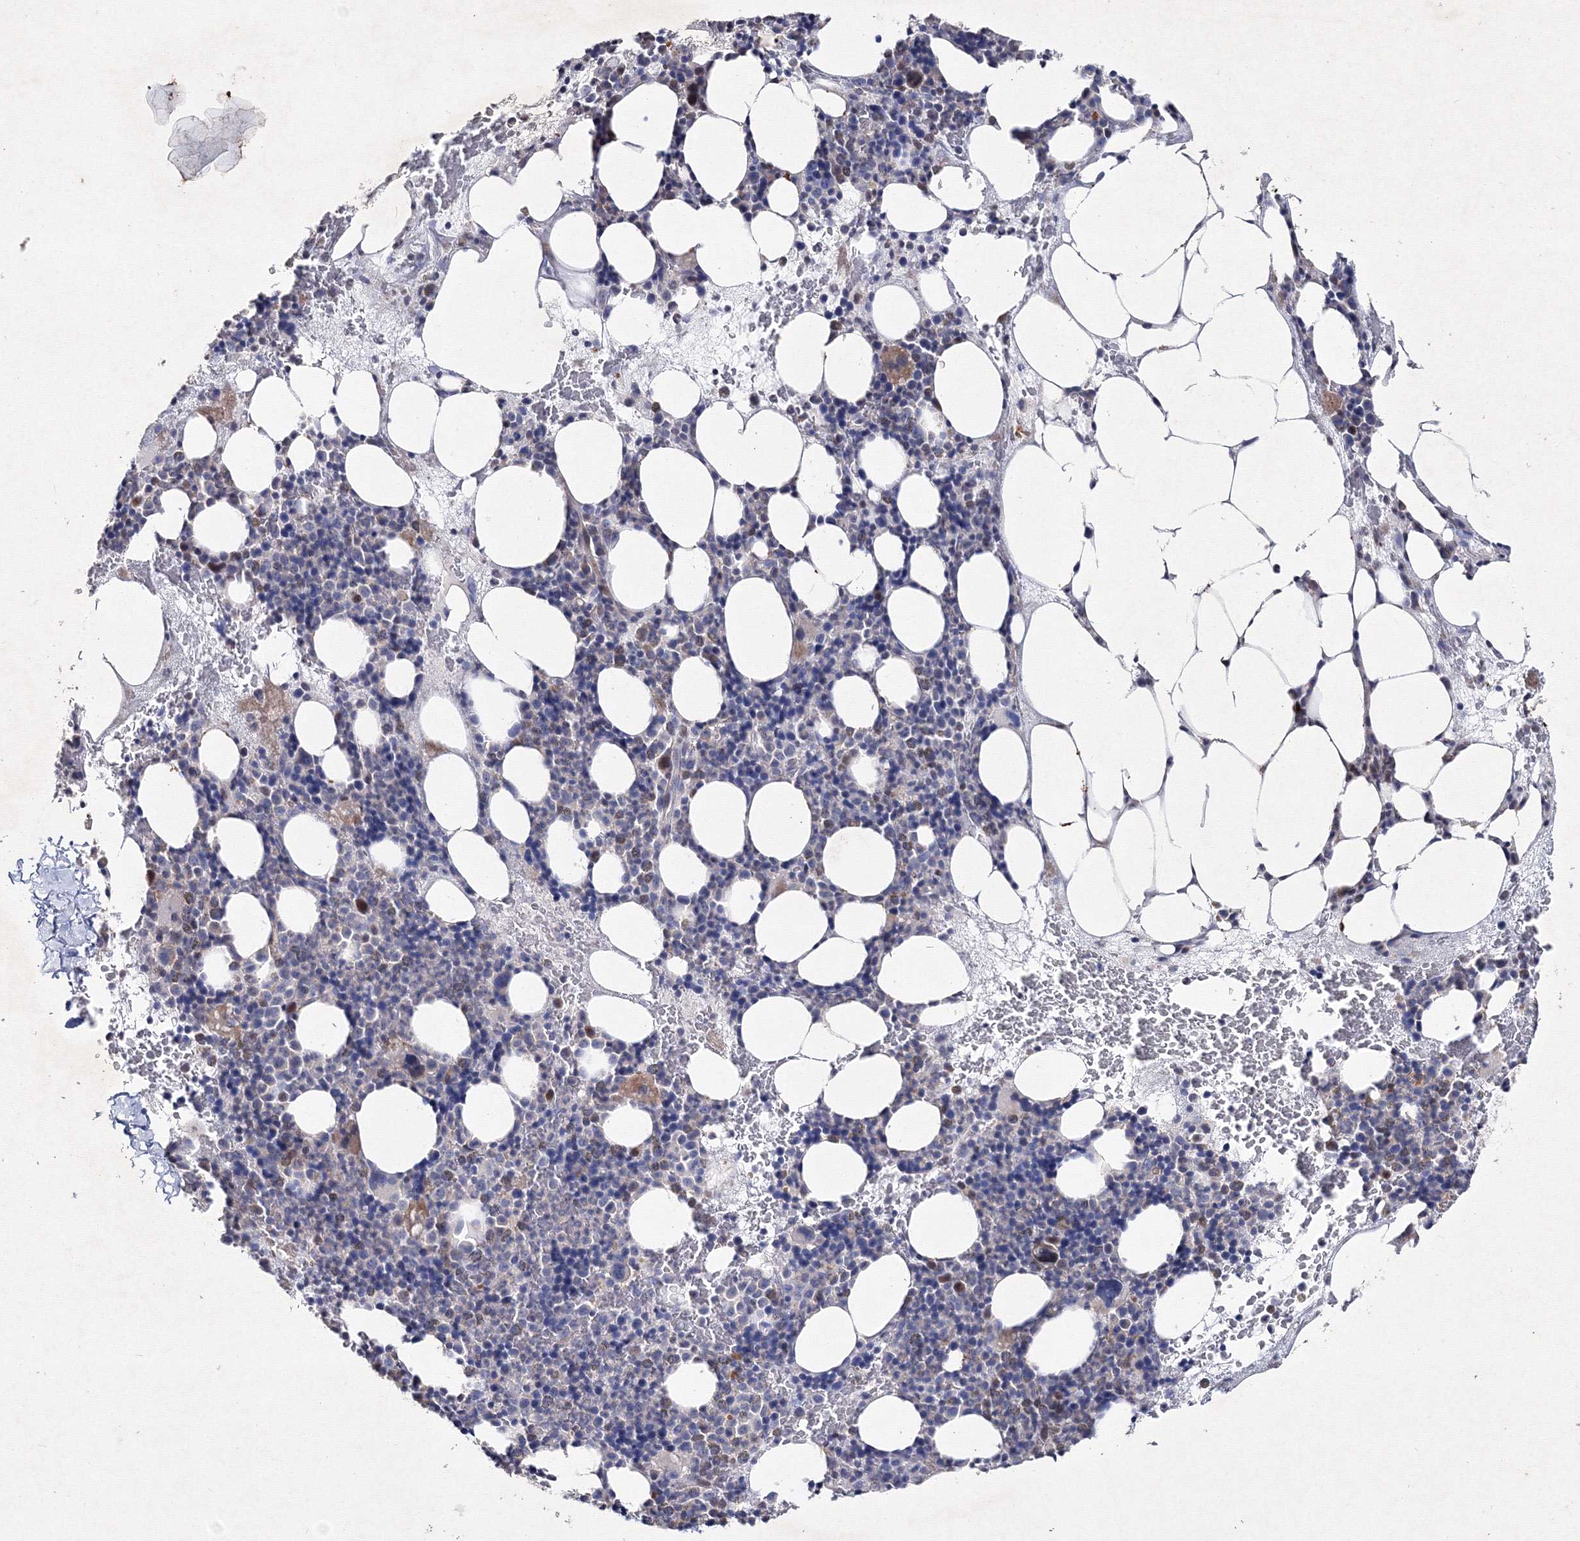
{"staining": {"intensity": "moderate", "quantity": "<25%", "location": "cytoplasmic/membranous"}, "tissue": "bone marrow", "cell_type": "Hematopoietic cells", "image_type": "normal", "snomed": [{"axis": "morphology", "description": "Normal tissue, NOS"}, {"axis": "topography", "description": "Bone marrow"}], "caption": "High-power microscopy captured an immunohistochemistry micrograph of unremarkable bone marrow, revealing moderate cytoplasmic/membranous expression in approximately <25% of hematopoietic cells. (DAB (3,3'-diaminobenzidine) IHC with brightfield microscopy, high magnification).", "gene": "SMIM29", "patient": {"sex": "male", "age": 89}}